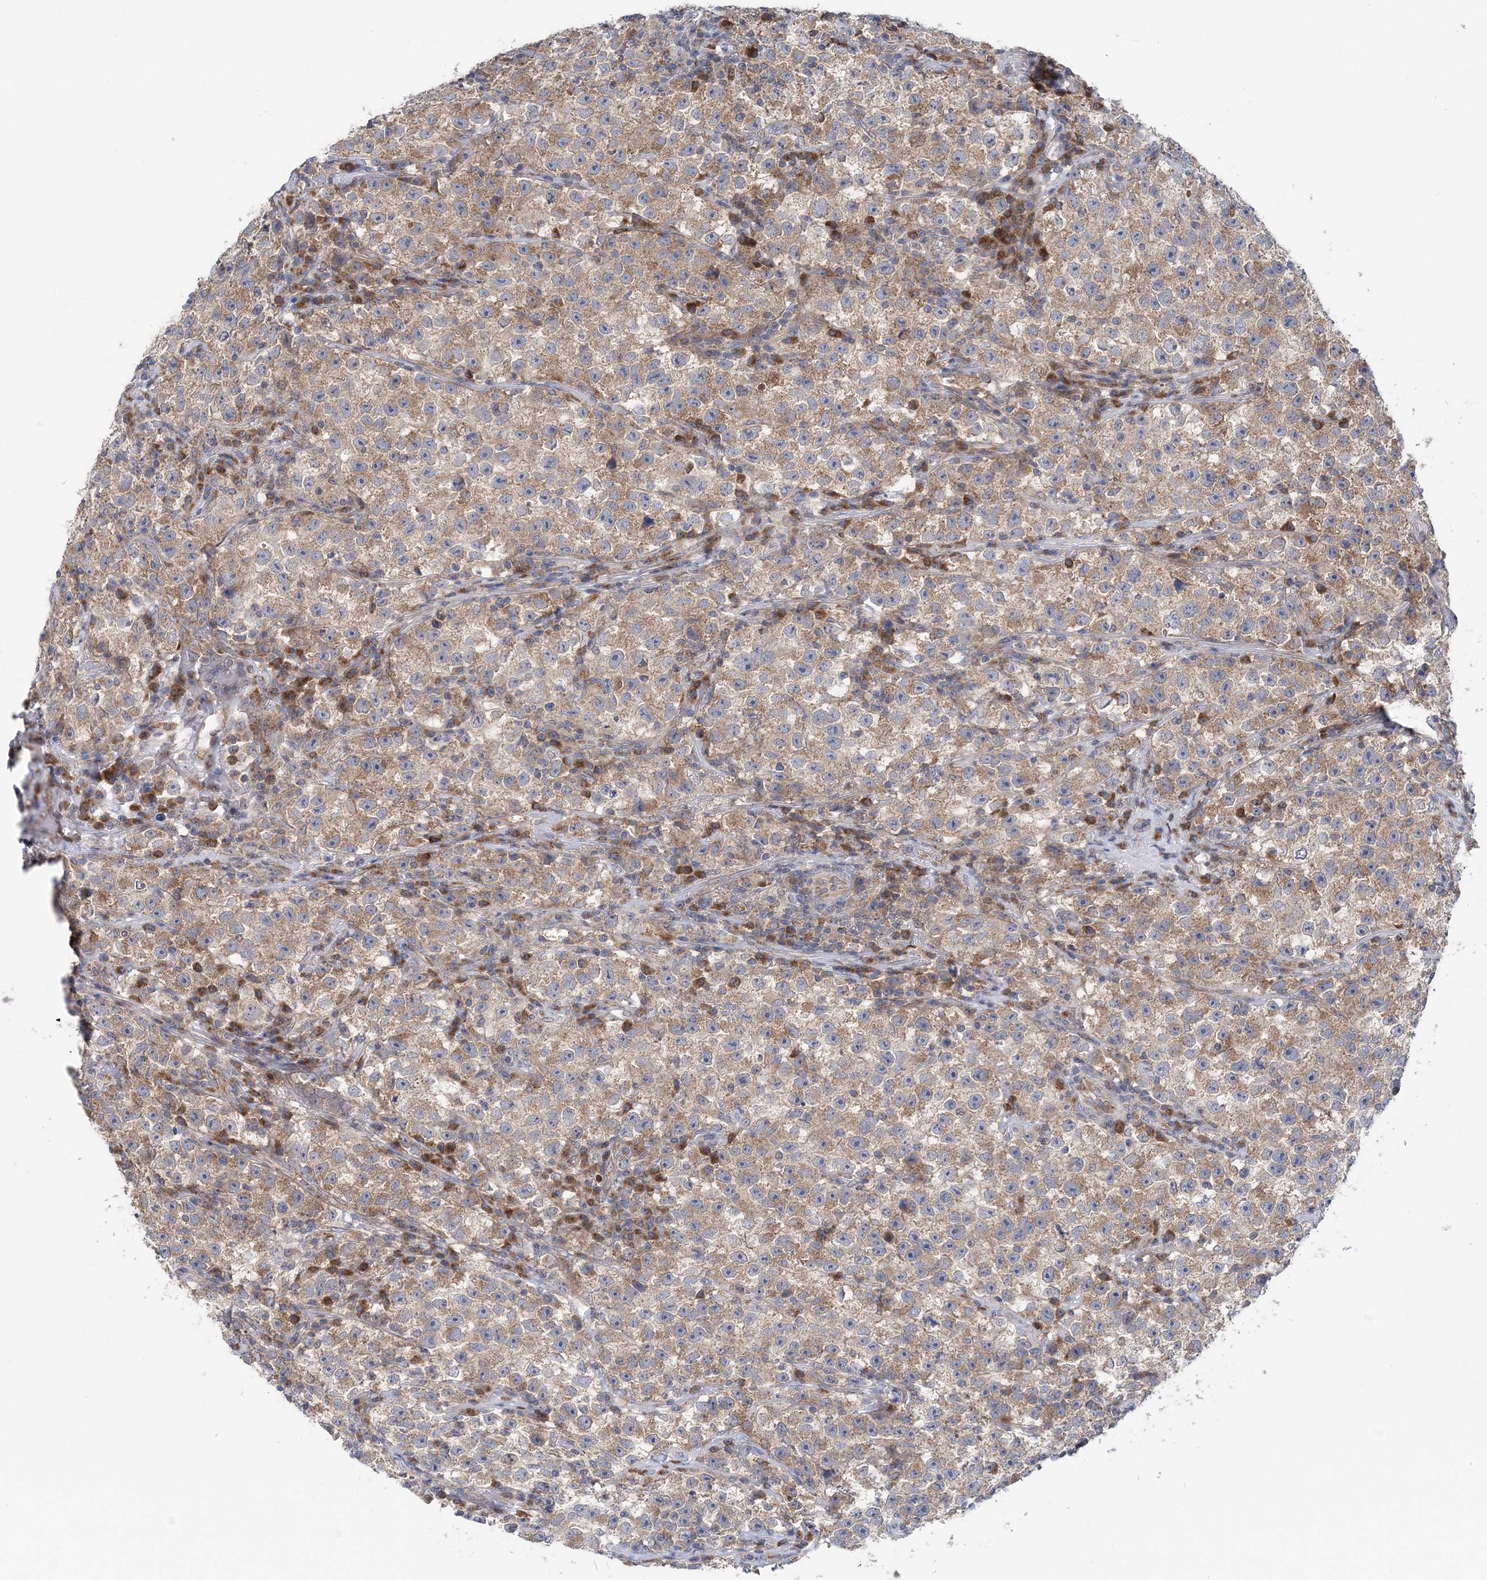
{"staining": {"intensity": "weak", "quantity": ">75%", "location": "cytoplasmic/membranous"}, "tissue": "testis cancer", "cell_type": "Tumor cells", "image_type": "cancer", "snomed": [{"axis": "morphology", "description": "Seminoma, NOS"}, {"axis": "topography", "description": "Testis"}], "caption": "A photomicrograph of human testis cancer (seminoma) stained for a protein demonstrates weak cytoplasmic/membranous brown staining in tumor cells.", "gene": "COPE", "patient": {"sex": "male", "age": 22}}